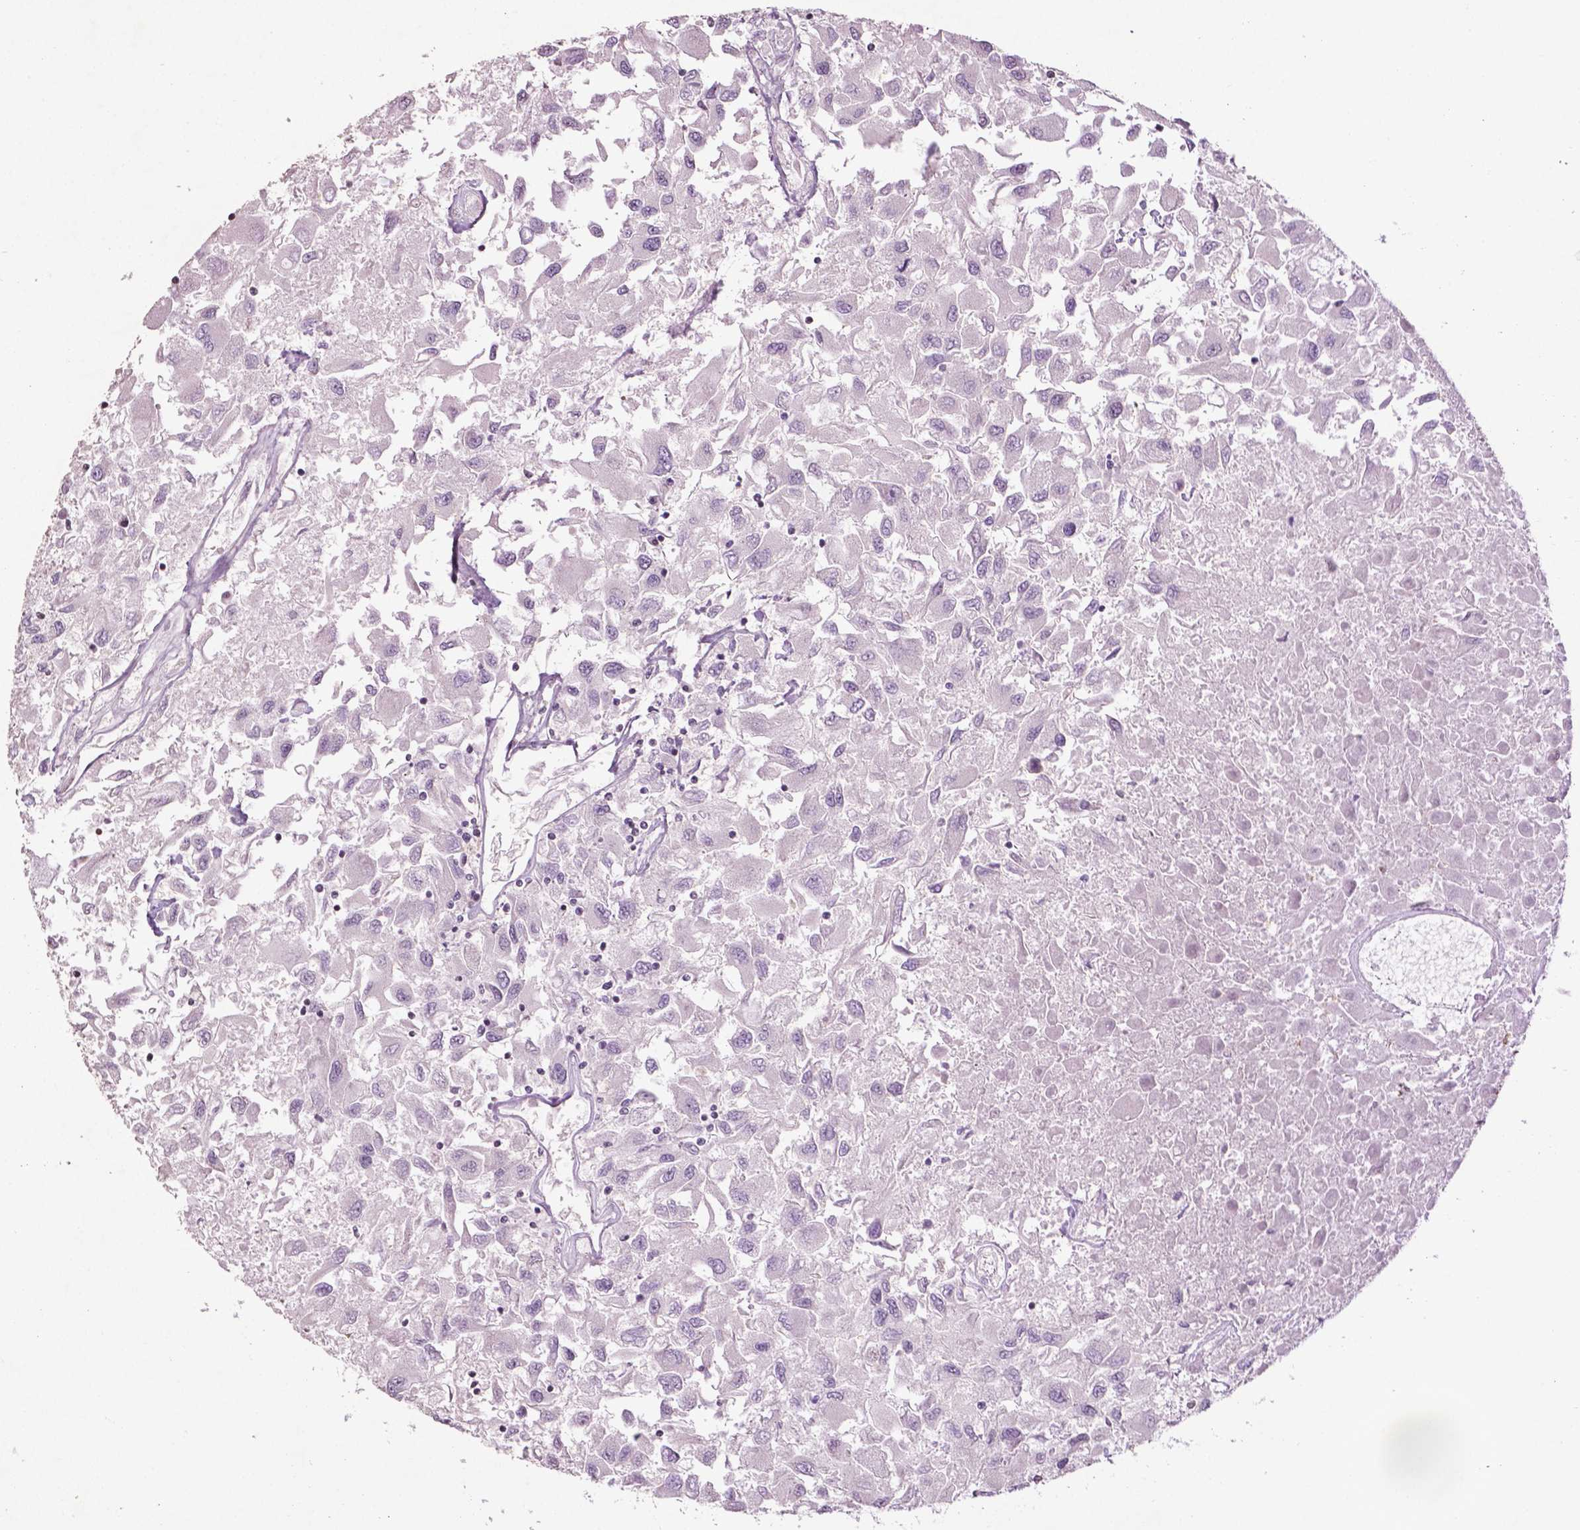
{"staining": {"intensity": "negative", "quantity": "none", "location": "none"}, "tissue": "renal cancer", "cell_type": "Tumor cells", "image_type": "cancer", "snomed": [{"axis": "morphology", "description": "Adenocarcinoma, NOS"}, {"axis": "topography", "description": "Kidney"}], "caption": "A high-resolution micrograph shows immunohistochemistry (IHC) staining of adenocarcinoma (renal), which shows no significant positivity in tumor cells. (Immunohistochemistry (ihc), brightfield microscopy, high magnification).", "gene": "NTNG2", "patient": {"sex": "female", "age": 76}}